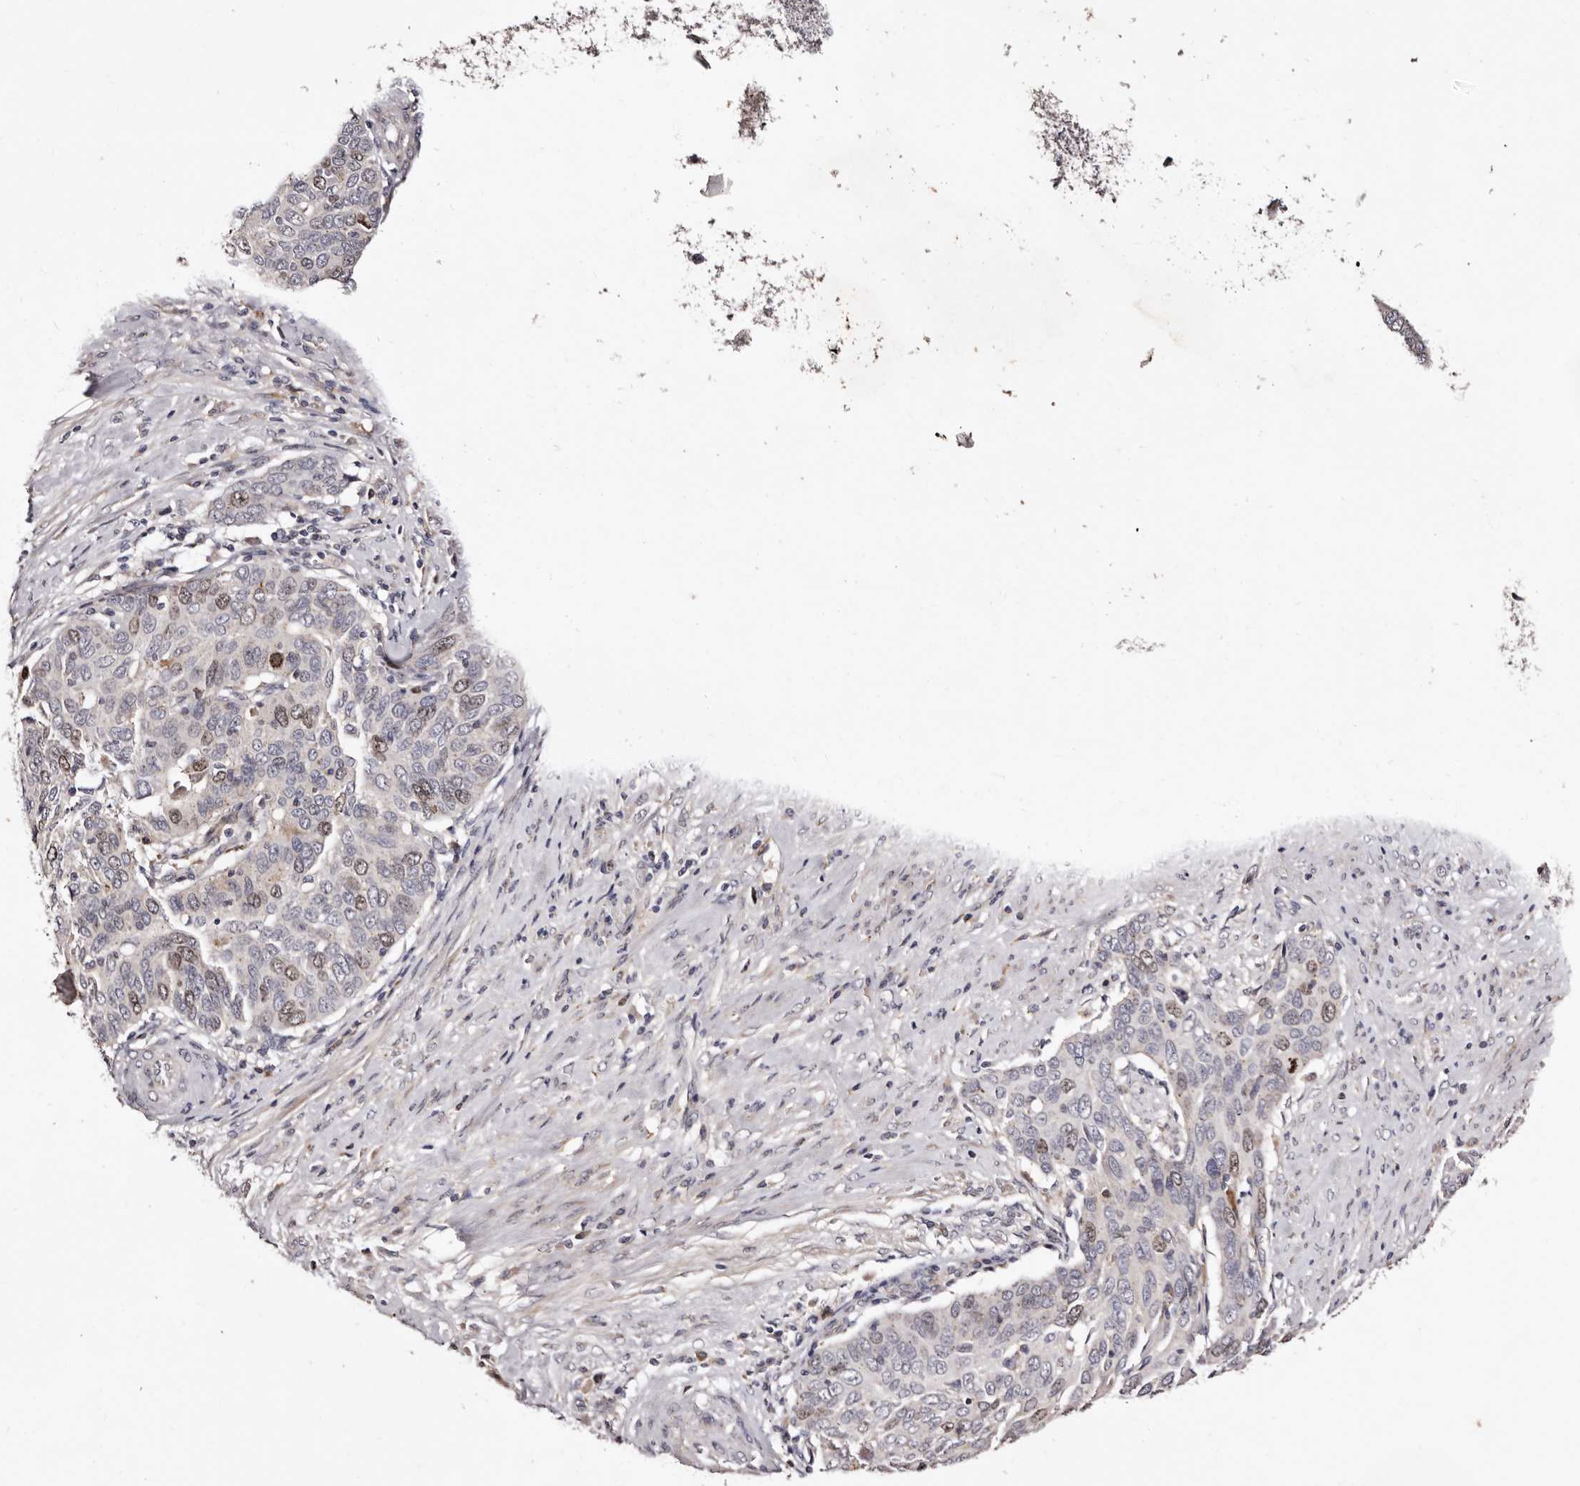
{"staining": {"intensity": "moderate", "quantity": "<25%", "location": "nuclear"}, "tissue": "cervical cancer", "cell_type": "Tumor cells", "image_type": "cancer", "snomed": [{"axis": "morphology", "description": "Squamous cell carcinoma, NOS"}, {"axis": "topography", "description": "Cervix"}], "caption": "IHC (DAB (3,3'-diaminobenzidine)) staining of human cervical cancer (squamous cell carcinoma) exhibits moderate nuclear protein expression in about <25% of tumor cells. (Brightfield microscopy of DAB IHC at high magnification).", "gene": "CDCA8", "patient": {"sex": "female", "age": 60}}